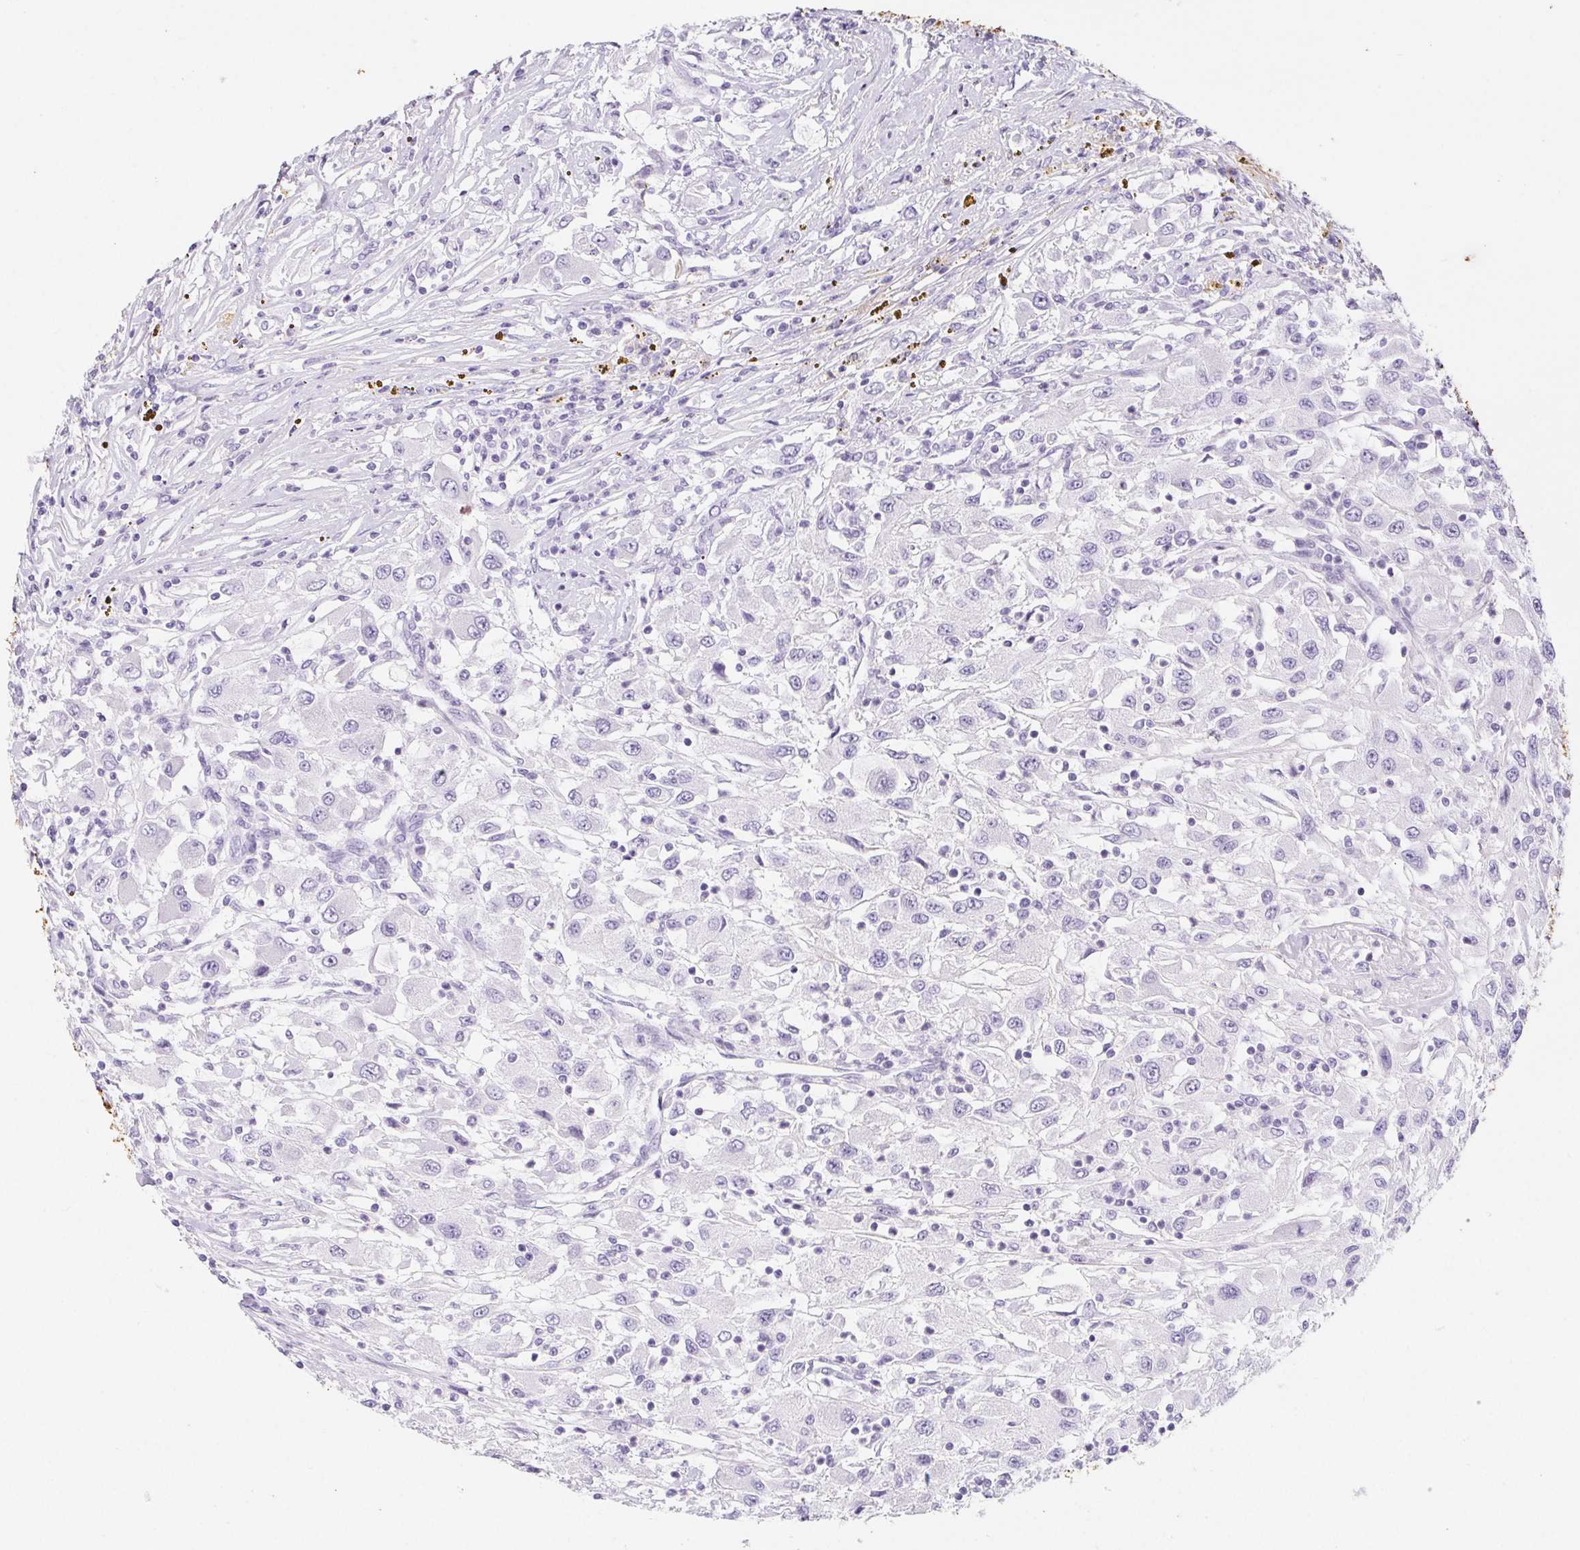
{"staining": {"intensity": "negative", "quantity": "none", "location": "none"}, "tissue": "renal cancer", "cell_type": "Tumor cells", "image_type": "cancer", "snomed": [{"axis": "morphology", "description": "Adenocarcinoma, NOS"}, {"axis": "topography", "description": "Kidney"}], "caption": "DAB (3,3'-diaminobenzidine) immunohistochemical staining of human renal adenocarcinoma displays no significant expression in tumor cells.", "gene": "CYP21A2", "patient": {"sex": "female", "age": 67}}